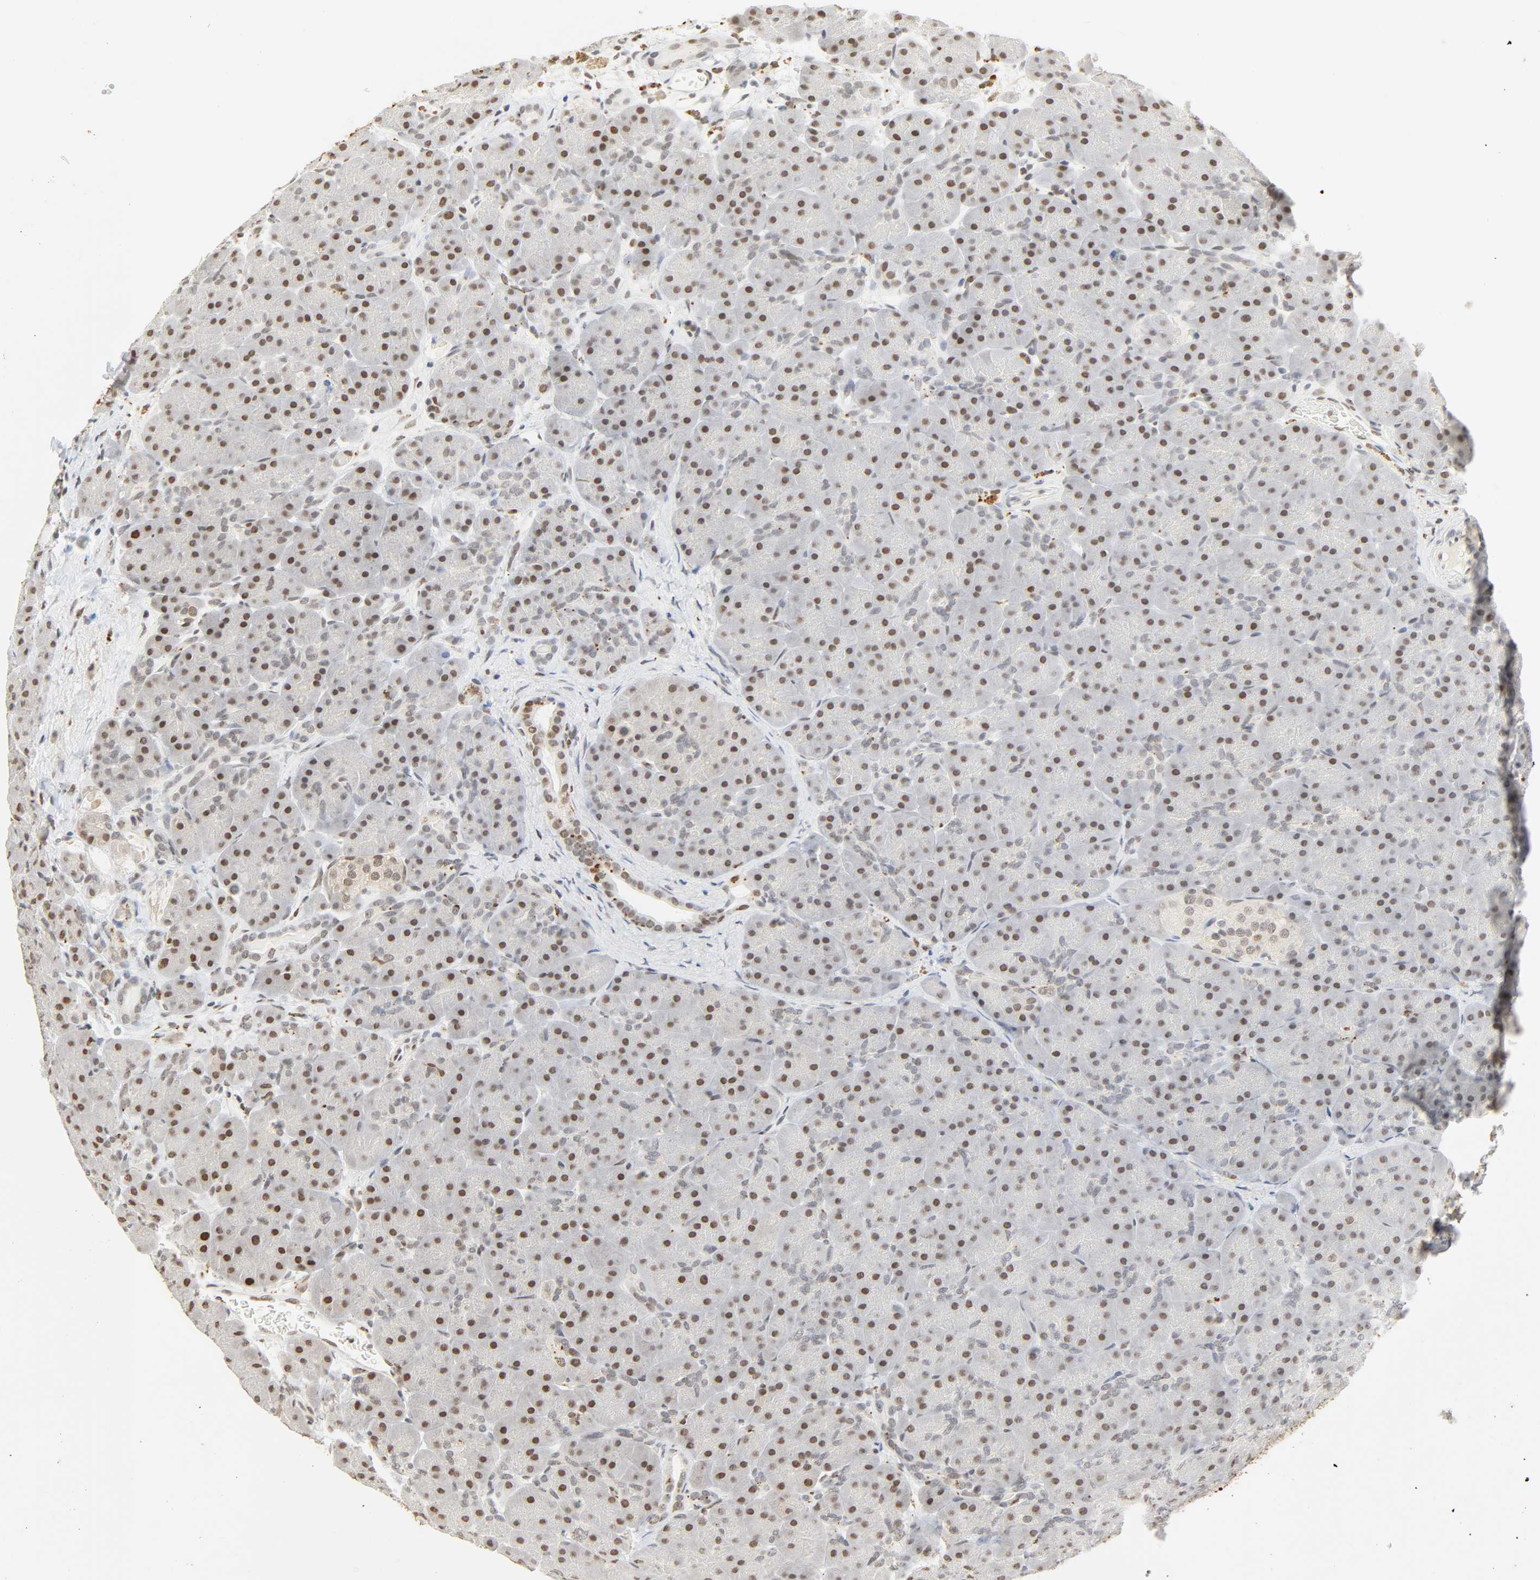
{"staining": {"intensity": "moderate", "quantity": "<25%", "location": "nuclear"}, "tissue": "pancreas", "cell_type": "Exocrine glandular cells", "image_type": "normal", "snomed": [{"axis": "morphology", "description": "Normal tissue, NOS"}, {"axis": "topography", "description": "Pancreas"}], "caption": "About <25% of exocrine glandular cells in normal pancreas demonstrate moderate nuclear protein staining as visualized by brown immunohistochemical staining.", "gene": "DAZAP1", "patient": {"sex": "male", "age": 66}}